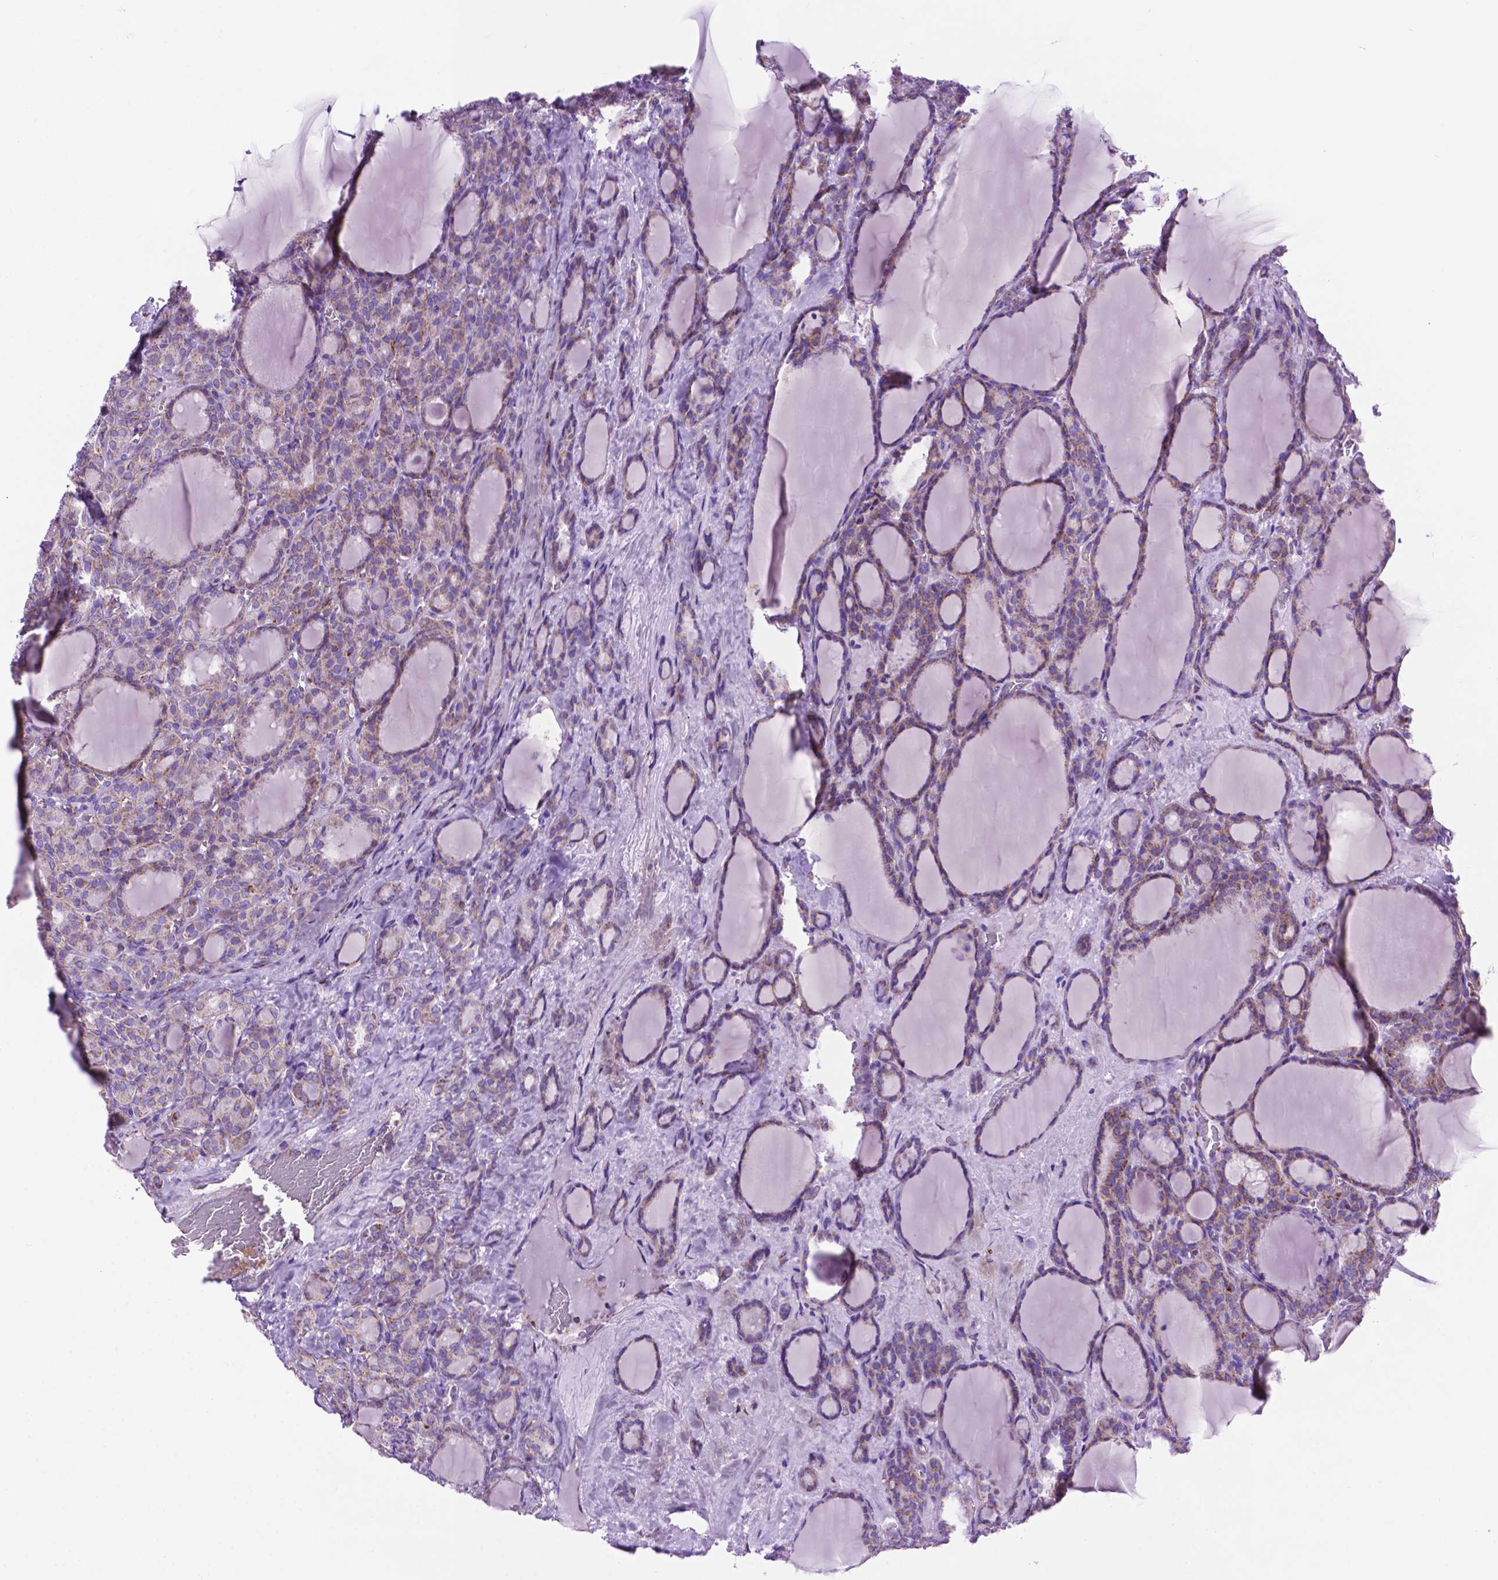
{"staining": {"intensity": "weak", "quantity": ">75%", "location": "cytoplasmic/membranous"}, "tissue": "thyroid cancer", "cell_type": "Tumor cells", "image_type": "cancer", "snomed": [{"axis": "morphology", "description": "Normal tissue, NOS"}, {"axis": "morphology", "description": "Follicular adenoma carcinoma, NOS"}, {"axis": "topography", "description": "Thyroid gland"}], "caption": "A photomicrograph showing weak cytoplasmic/membranous positivity in about >75% of tumor cells in thyroid follicular adenoma carcinoma, as visualized by brown immunohistochemical staining.", "gene": "GDPD5", "patient": {"sex": "female", "age": 31}}